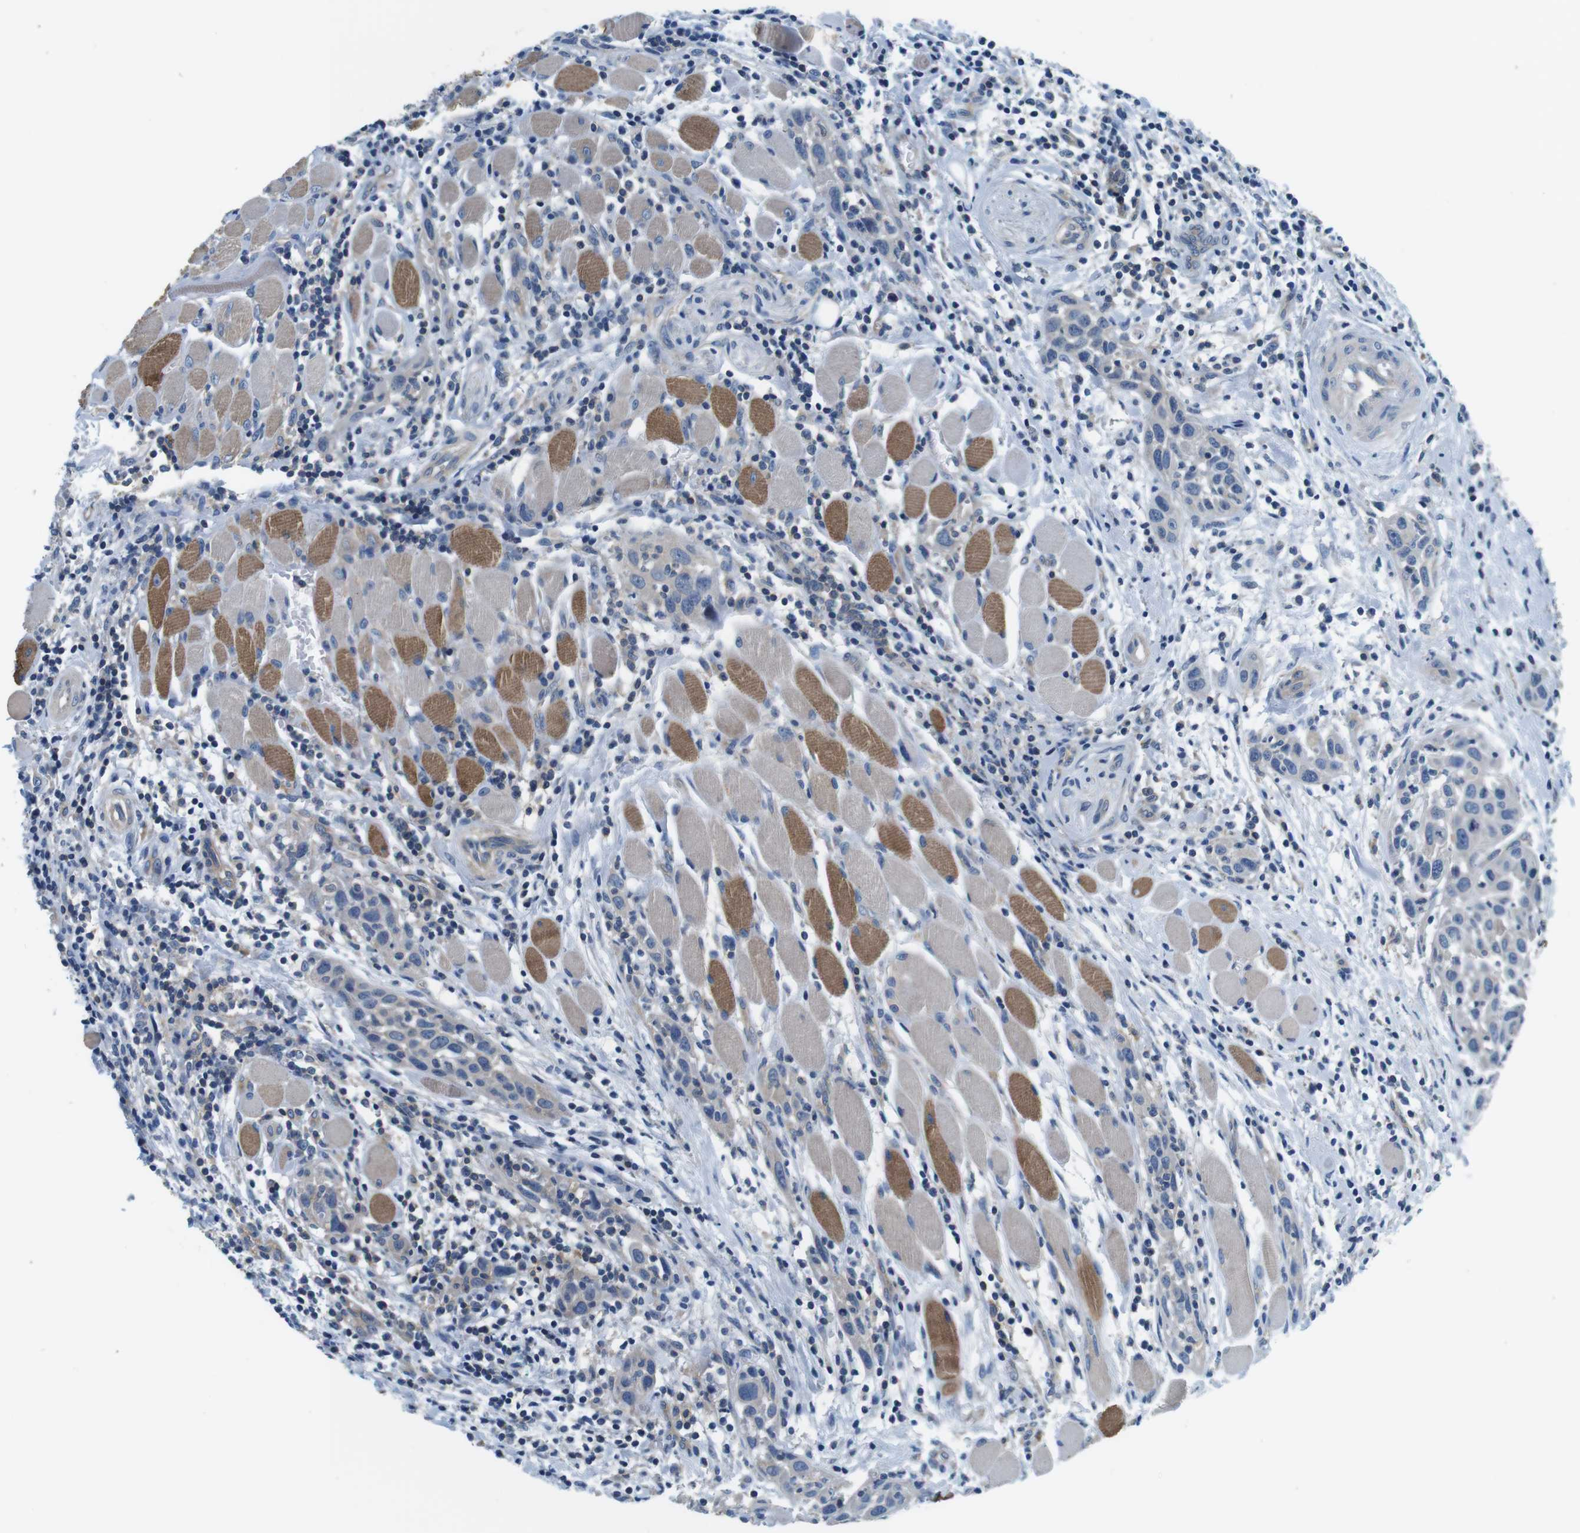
{"staining": {"intensity": "weak", "quantity": "25%-75%", "location": "cytoplasmic/membranous"}, "tissue": "head and neck cancer", "cell_type": "Tumor cells", "image_type": "cancer", "snomed": [{"axis": "morphology", "description": "Squamous cell carcinoma, NOS"}, {"axis": "topography", "description": "Oral tissue"}, {"axis": "topography", "description": "Head-Neck"}], "caption": "Head and neck cancer stained with a brown dye displays weak cytoplasmic/membranous positive expression in approximately 25%-75% of tumor cells.", "gene": "DENND4C", "patient": {"sex": "female", "age": 50}}